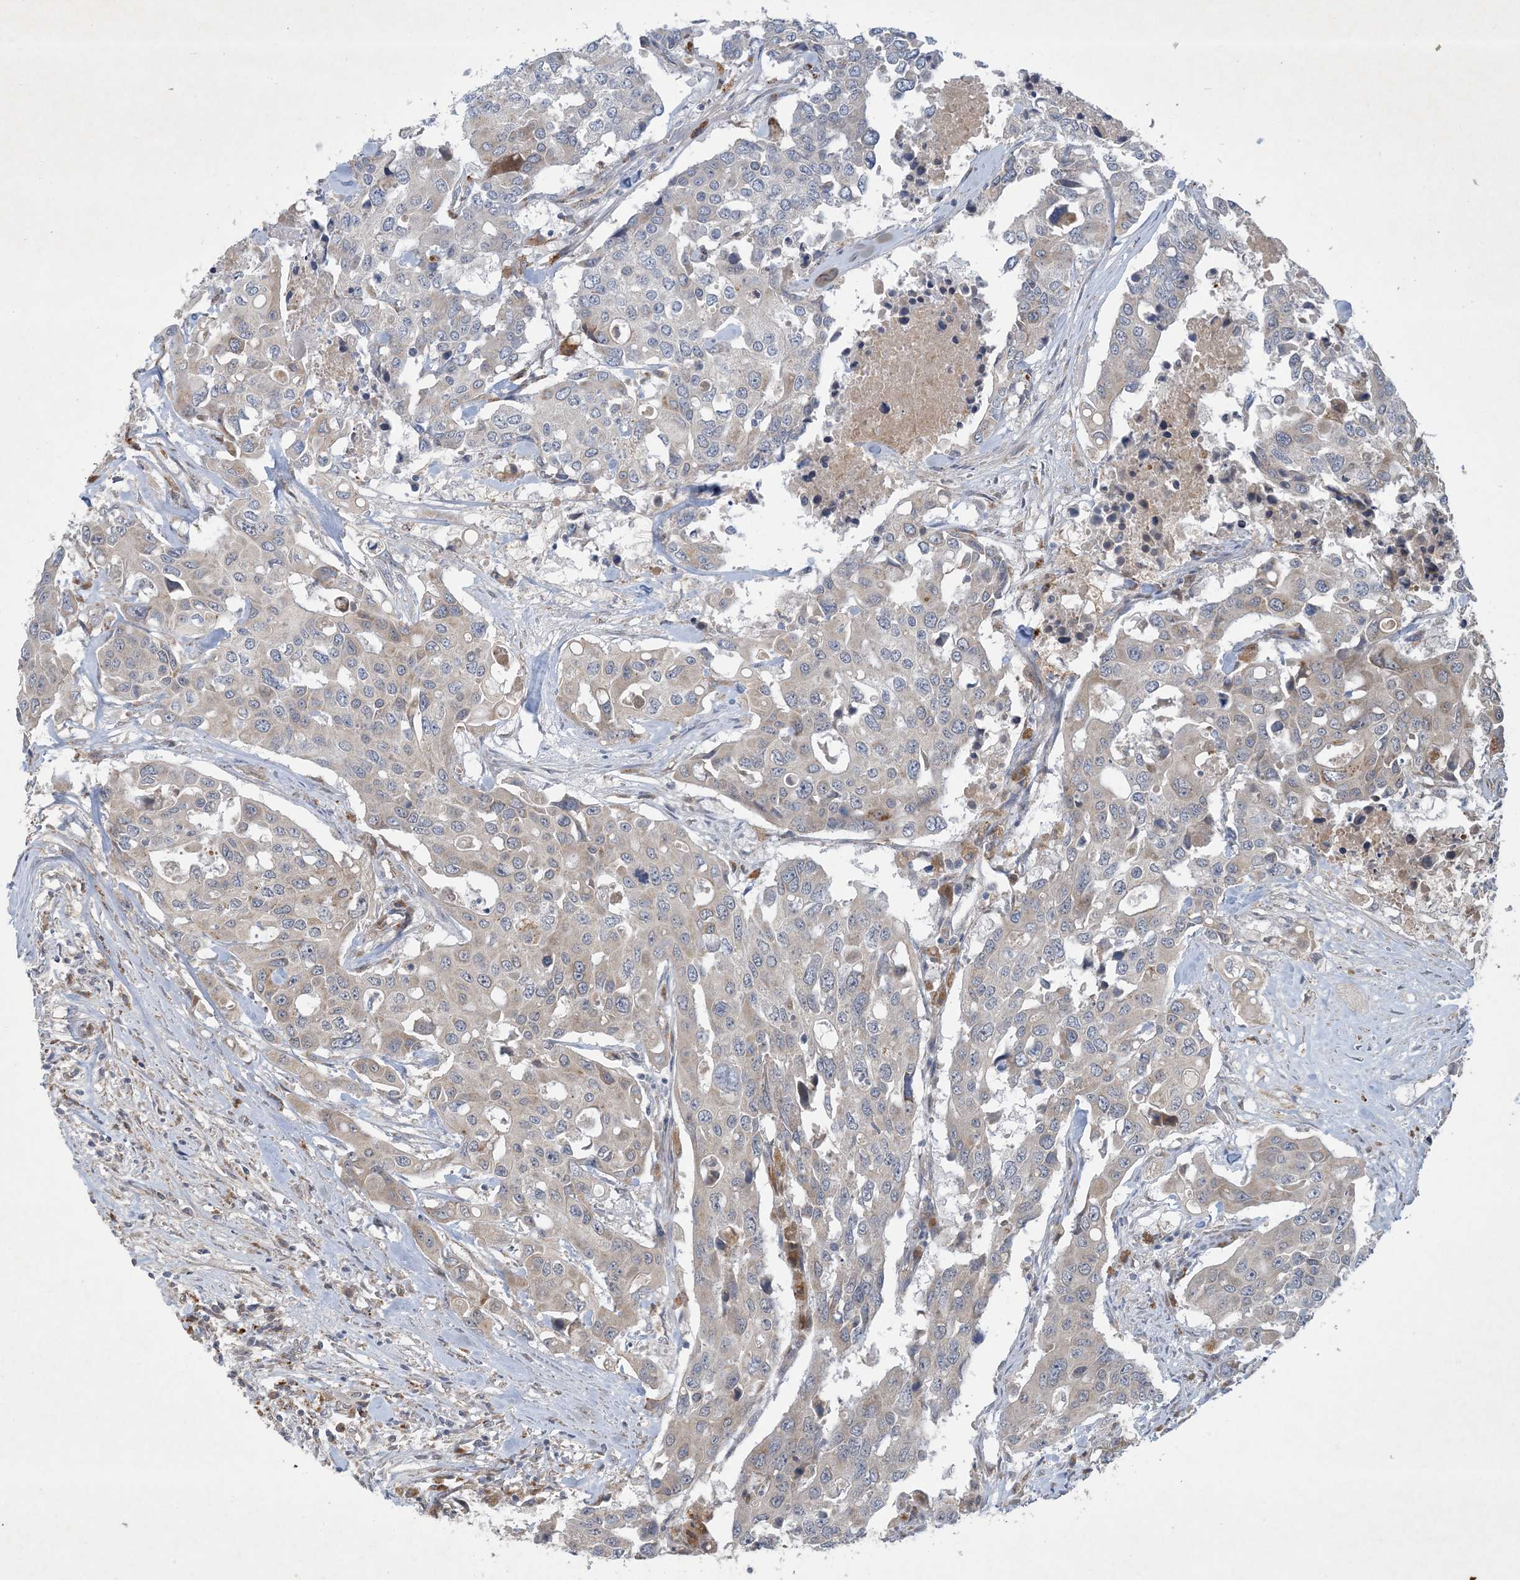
{"staining": {"intensity": "negative", "quantity": "none", "location": "none"}, "tissue": "colorectal cancer", "cell_type": "Tumor cells", "image_type": "cancer", "snomed": [{"axis": "morphology", "description": "Adenocarcinoma, NOS"}, {"axis": "topography", "description": "Colon"}], "caption": "Tumor cells are negative for protein expression in human colorectal cancer.", "gene": "MRPS18A", "patient": {"sex": "male", "age": 77}}